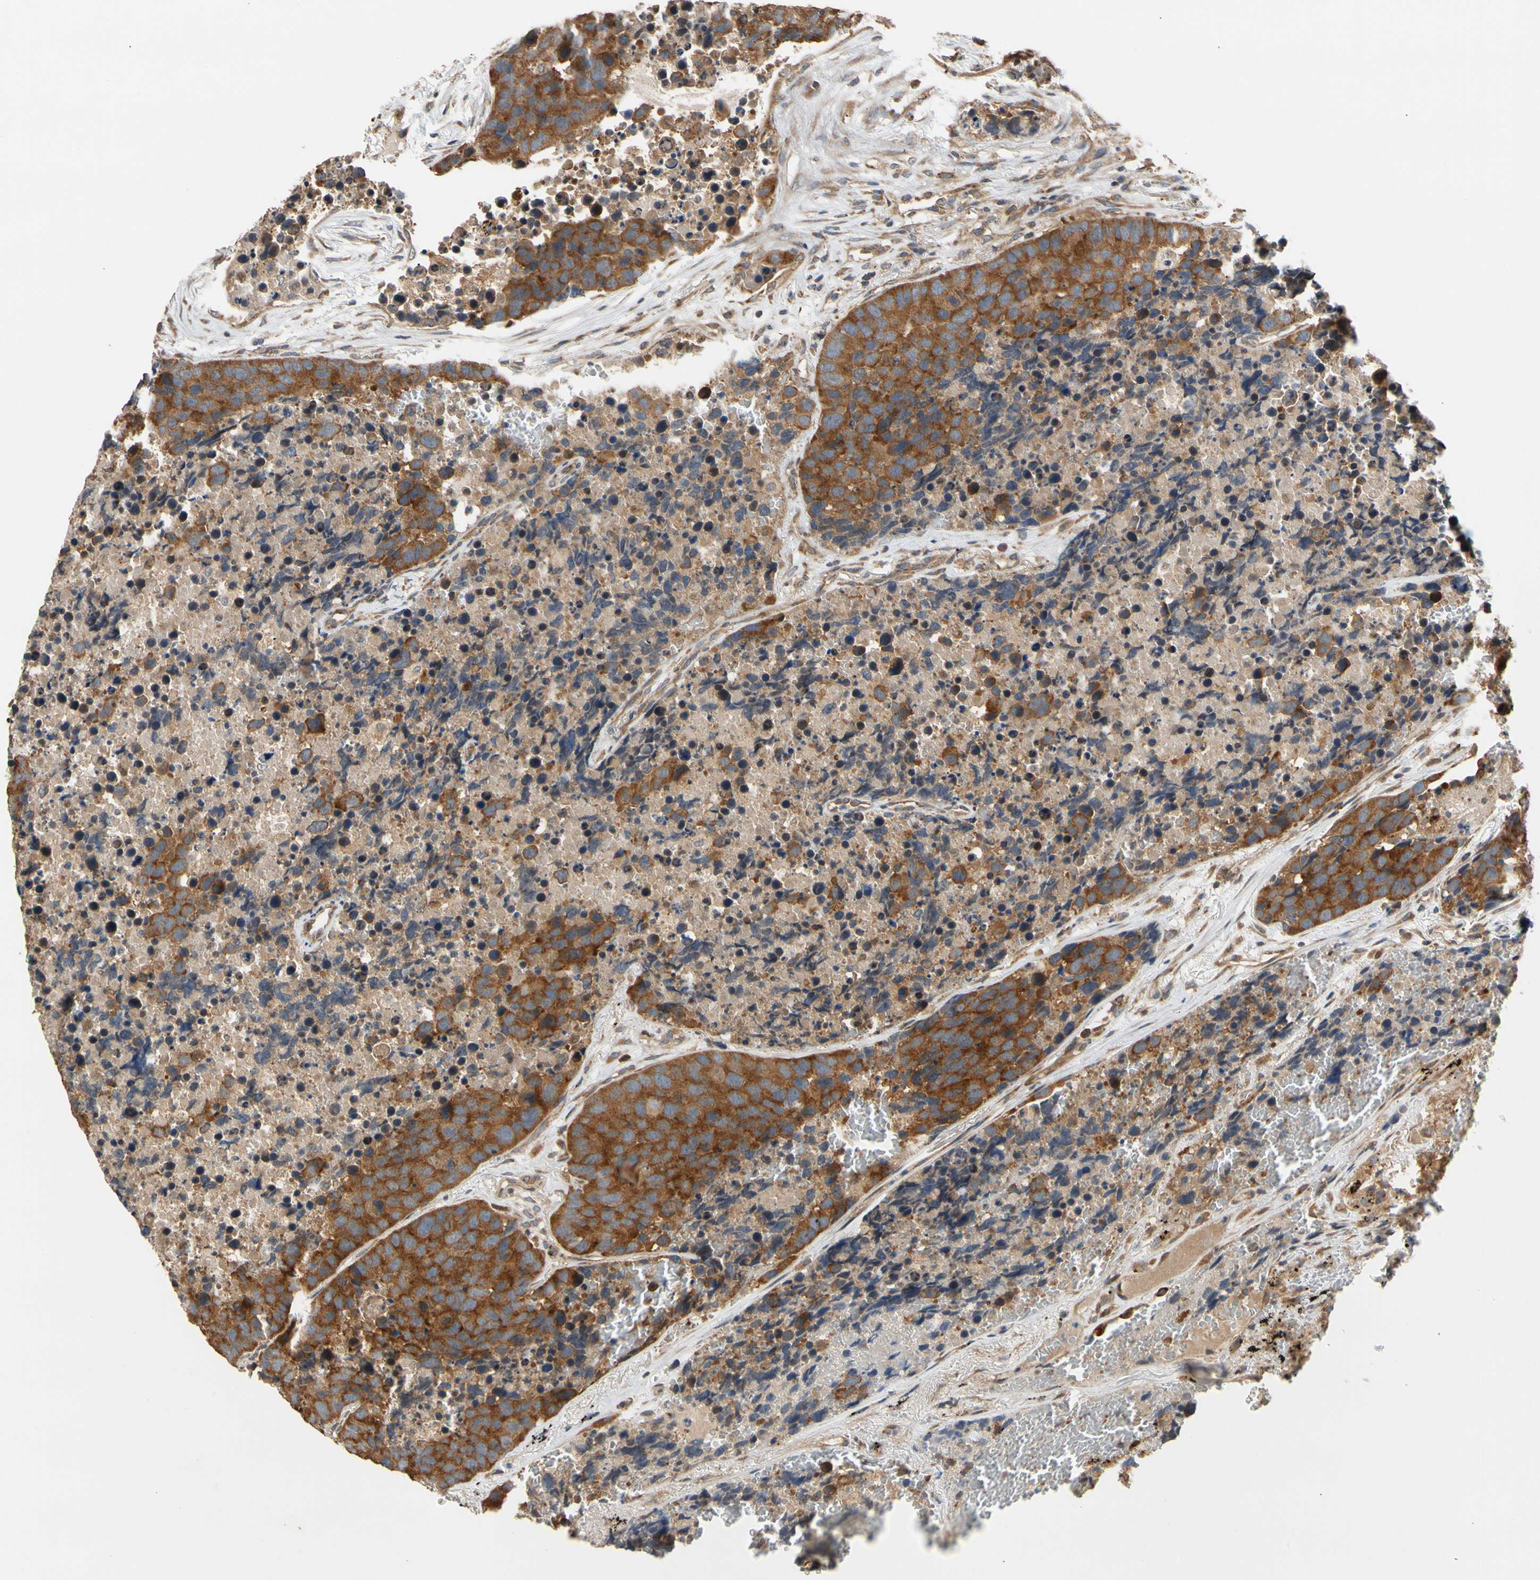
{"staining": {"intensity": "moderate", "quantity": ">75%", "location": "cytoplasmic/membranous"}, "tissue": "carcinoid", "cell_type": "Tumor cells", "image_type": "cancer", "snomed": [{"axis": "morphology", "description": "Carcinoid, malignant, NOS"}, {"axis": "topography", "description": "Lung"}], "caption": "Human carcinoid stained with a protein marker displays moderate staining in tumor cells.", "gene": "ANKHD1", "patient": {"sex": "male", "age": 60}}